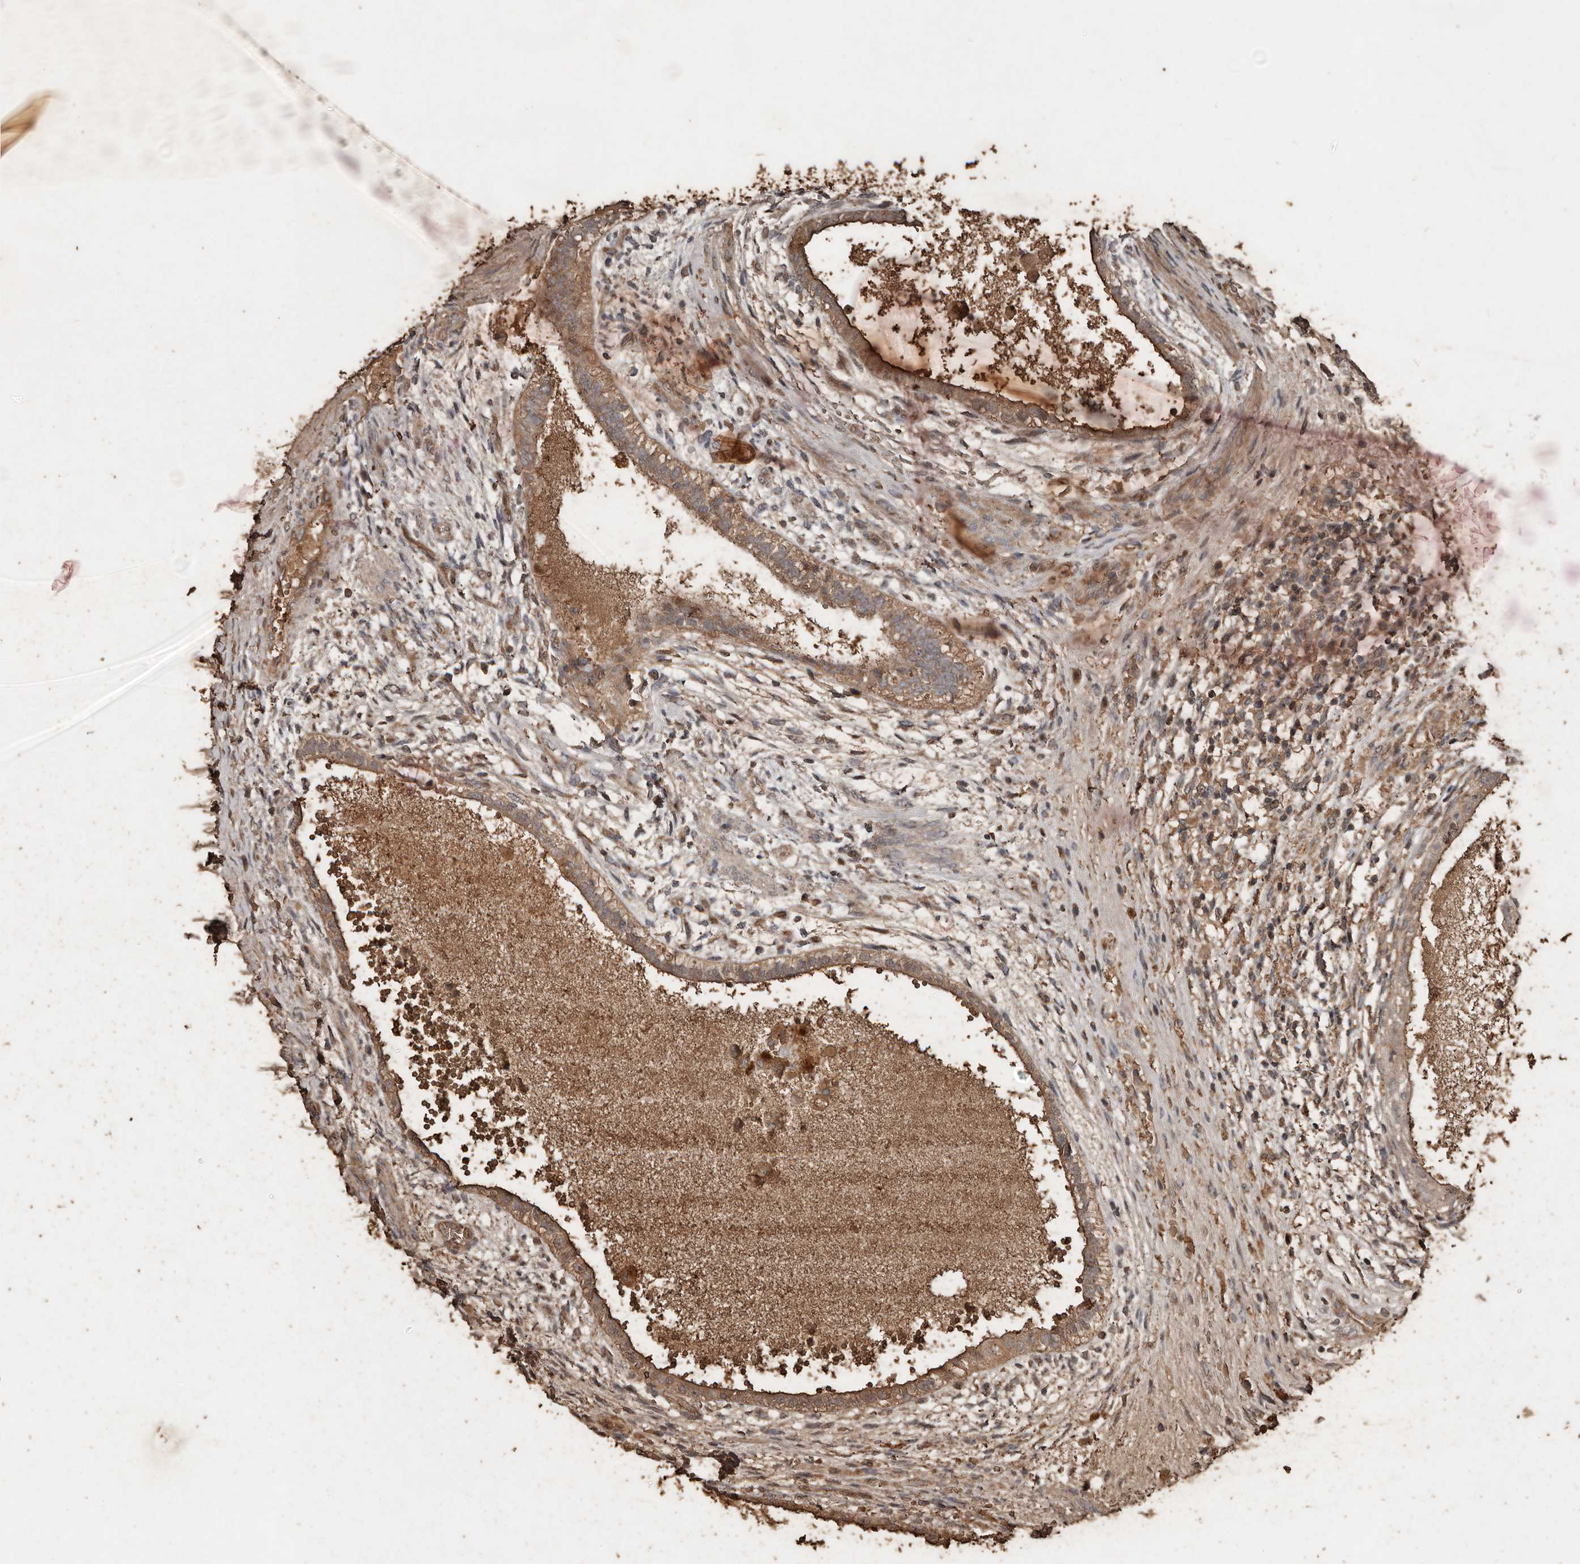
{"staining": {"intensity": "moderate", "quantity": ">75%", "location": "cytoplasmic/membranous"}, "tissue": "testis cancer", "cell_type": "Tumor cells", "image_type": "cancer", "snomed": [{"axis": "morphology", "description": "Carcinoma, Embryonal, NOS"}, {"axis": "topography", "description": "Testis"}], "caption": "Protein expression analysis of human testis embryonal carcinoma reveals moderate cytoplasmic/membranous staining in about >75% of tumor cells. The protein of interest is shown in brown color, while the nuclei are stained blue.", "gene": "RANBP17", "patient": {"sex": "male", "age": 26}}